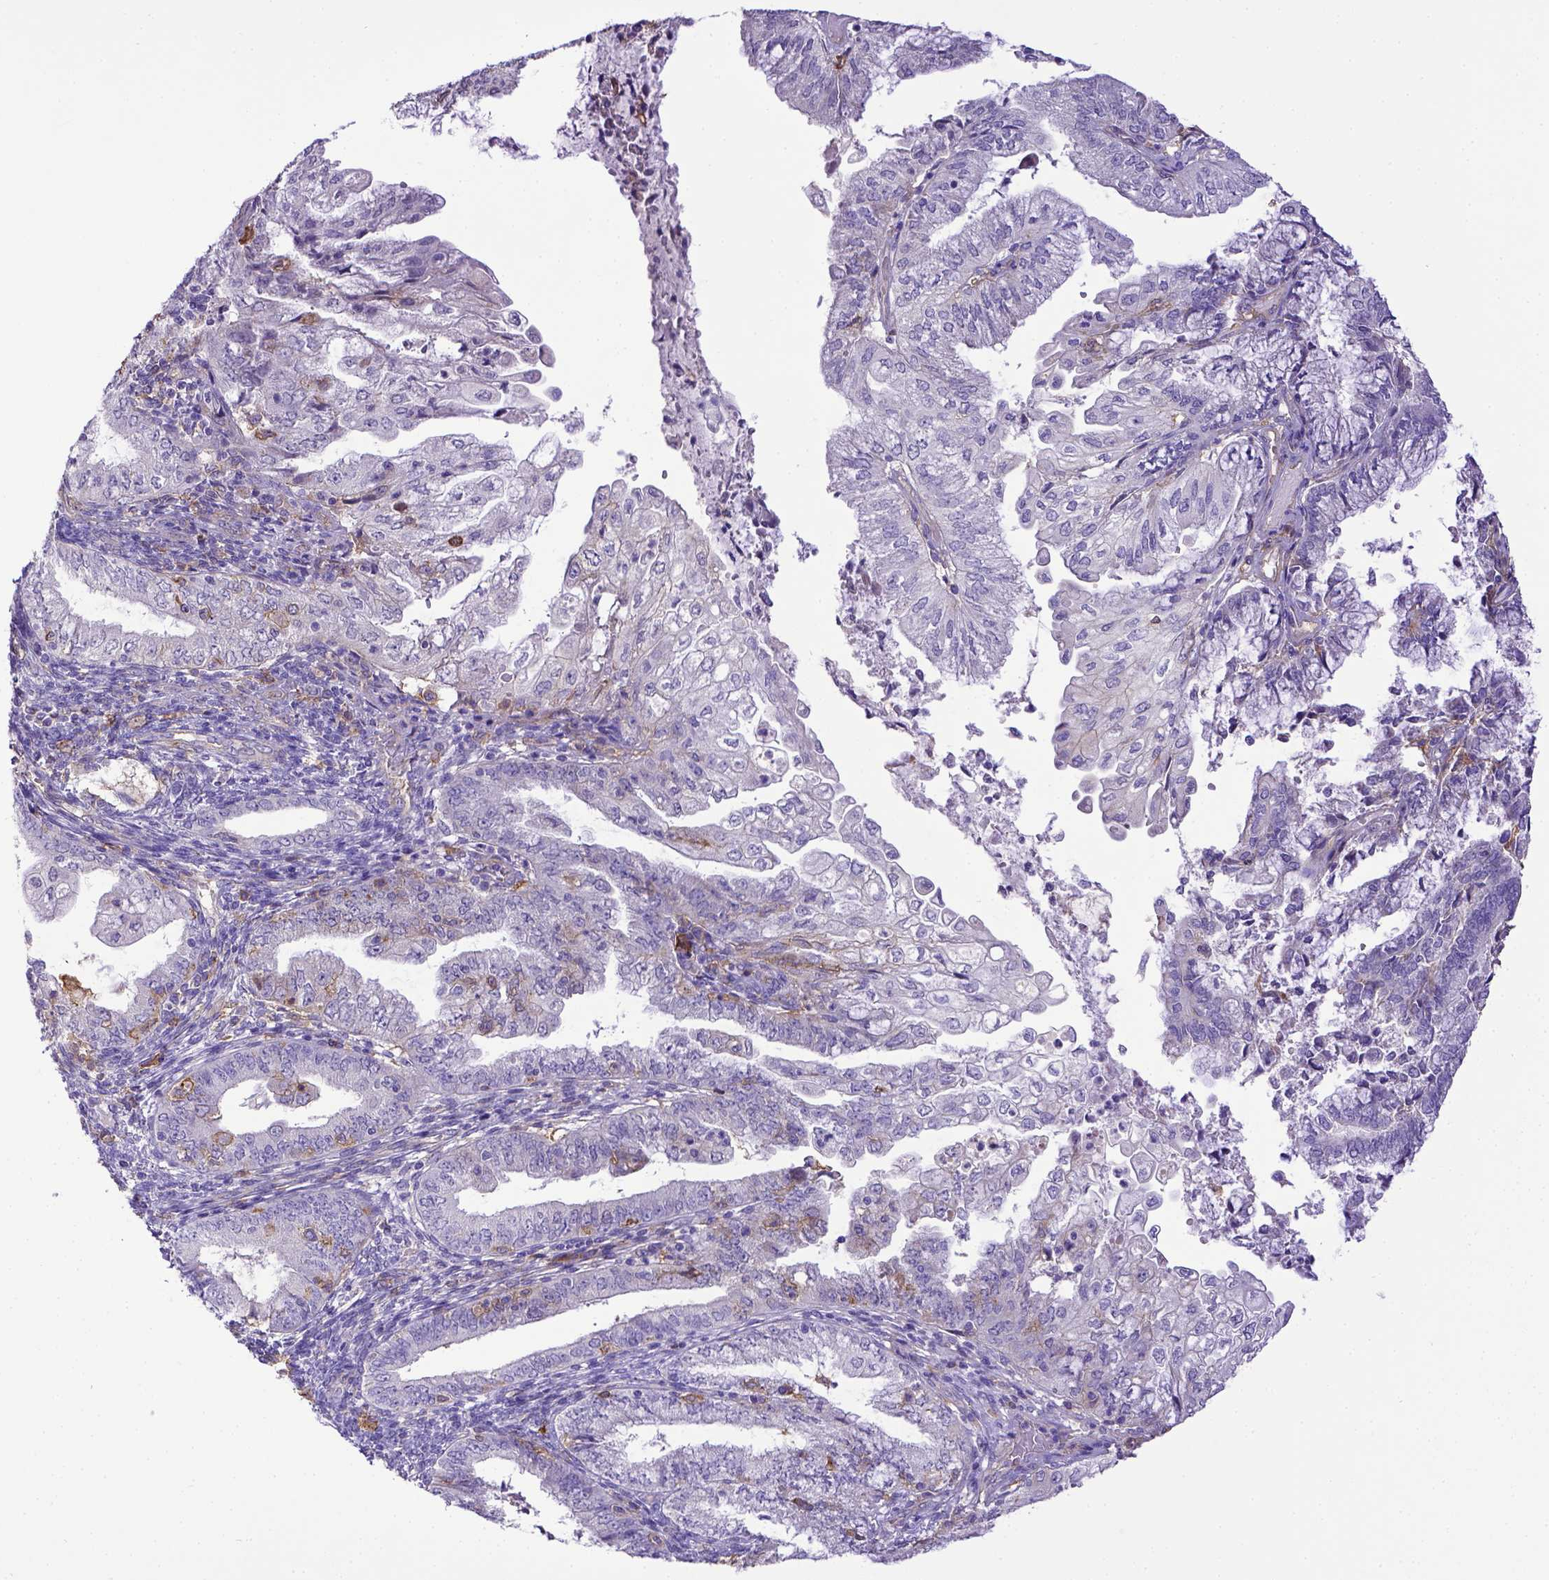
{"staining": {"intensity": "negative", "quantity": "none", "location": "none"}, "tissue": "endometrial cancer", "cell_type": "Tumor cells", "image_type": "cancer", "snomed": [{"axis": "morphology", "description": "Adenocarcinoma, NOS"}, {"axis": "topography", "description": "Endometrium"}], "caption": "Tumor cells are negative for protein expression in human endometrial cancer. (DAB (3,3'-diaminobenzidine) immunohistochemistry (IHC) with hematoxylin counter stain).", "gene": "CD40", "patient": {"sex": "female", "age": 55}}